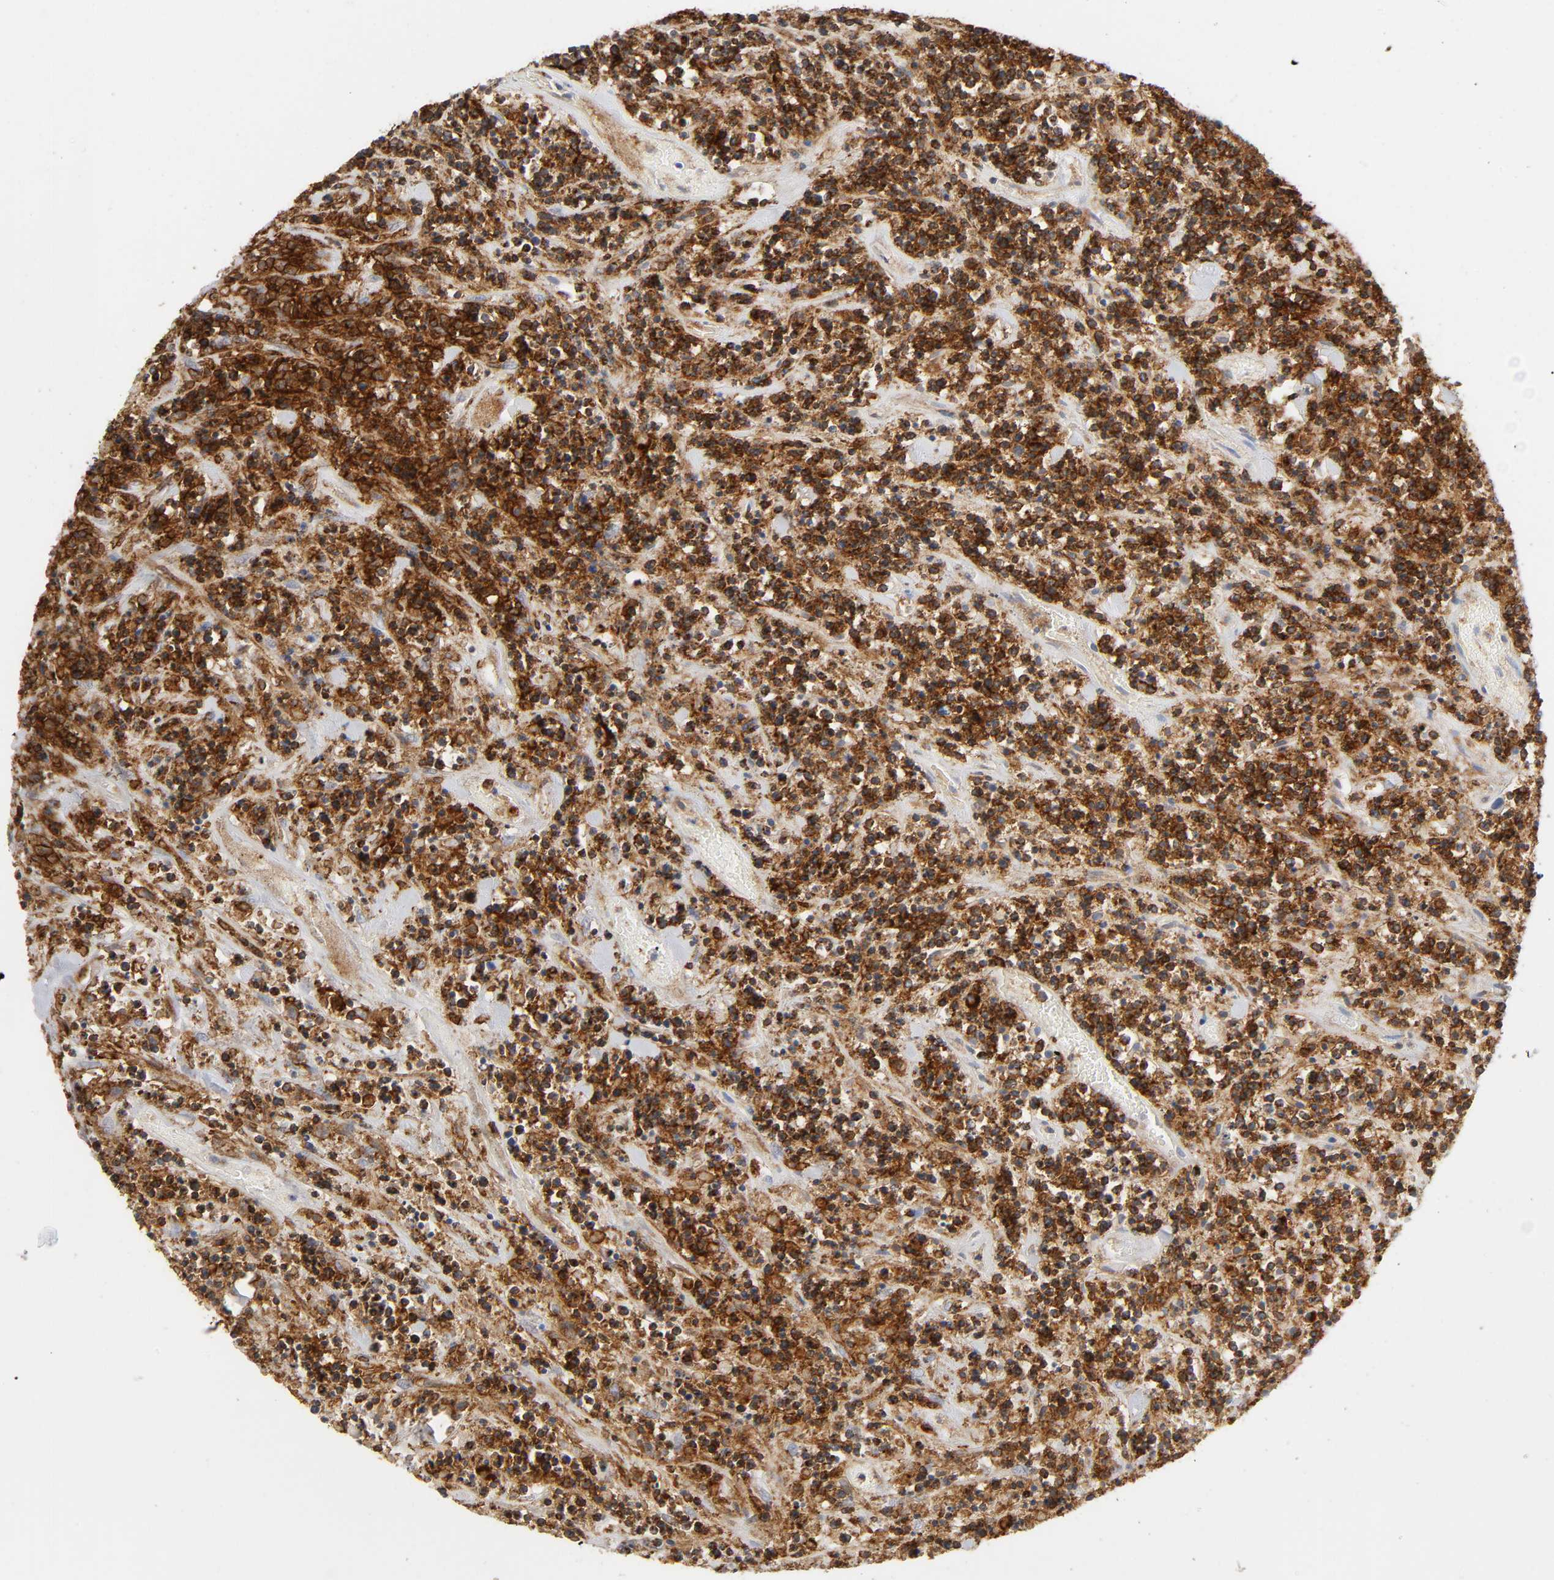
{"staining": {"intensity": "moderate", "quantity": "25%-75%", "location": "cytoplasmic/membranous"}, "tissue": "lymphoma", "cell_type": "Tumor cells", "image_type": "cancer", "snomed": [{"axis": "morphology", "description": "Malignant lymphoma, non-Hodgkin's type, High grade"}, {"axis": "topography", "description": "Soft tissue"}], "caption": "Human lymphoma stained for a protein (brown) exhibits moderate cytoplasmic/membranous positive expression in about 25%-75% of tumor cells.", "gene": "LYN", "patient": {"sex": "male", "age": 18}}